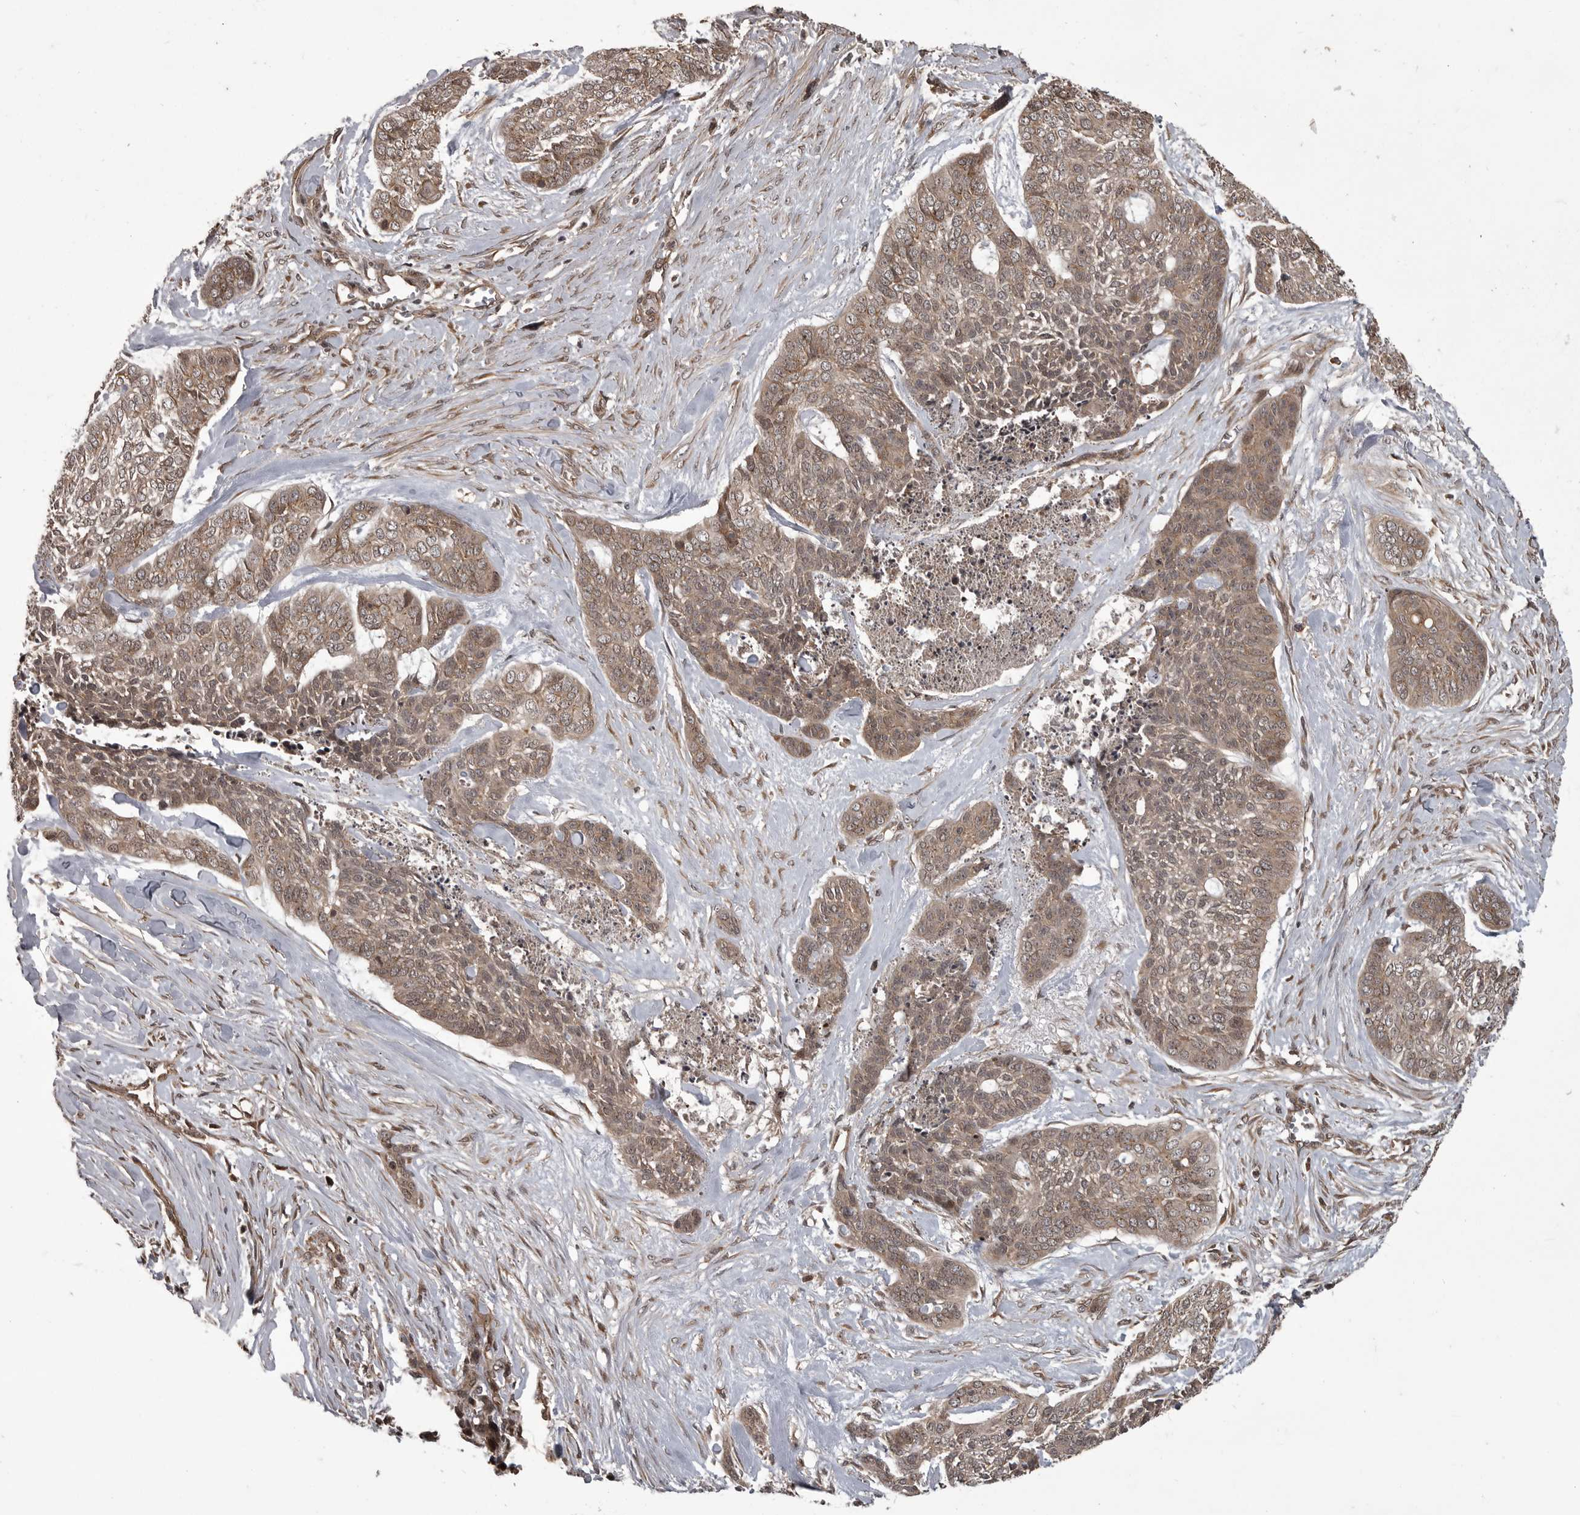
{"staining": {"intensity": "moderate", "quantity": ">75%", "location": "cytoplasmic/membranous"}, "tissue": "skin cancer", "cell_type": "Tumor cells", "image_type": "cancer", "snomed": [{"axis": "morphology", "description": "Basal cell carcinoma"}, {"axis": "topography", "description": "Skin"}], "caption": "An immunohistochemistry histopathology image of neoplastic tissue is shown. Protein staining in brown labels moderate cytoplasmic/membranous positivity in basal cell carcinoma (skin) within tumor cells.", "gene": "DNAJC8", "patient": {"sex": "female", "age": 64}}